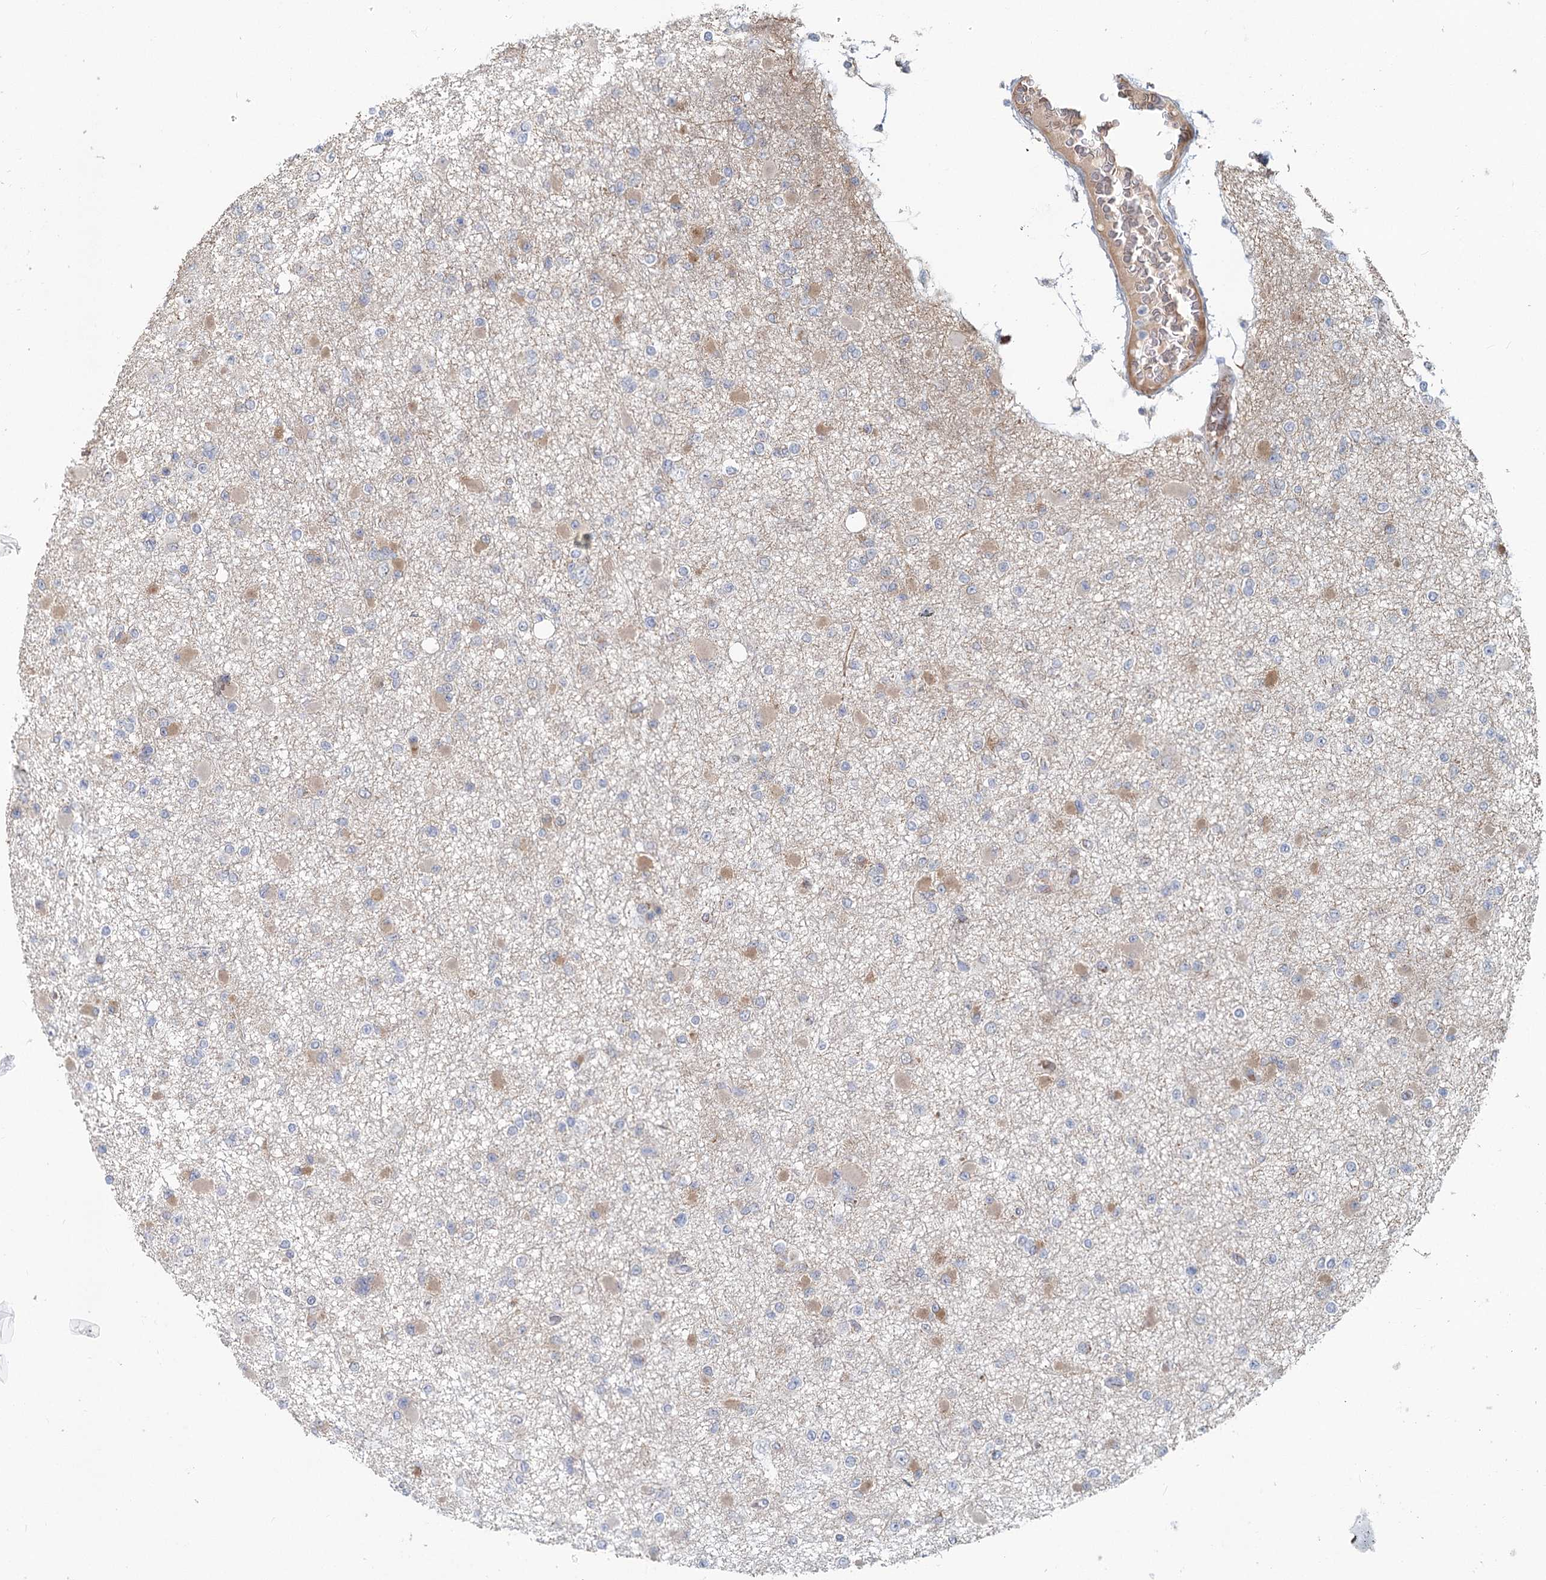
{"staining": {"intensity": "weak", "quantity": "<25%", "location": "cytoplasmic/membranous"}, "tissue": "glioma", "cell_type": "Tumor cells", "image_type": "cancer", "snomed": [{"axis": "morphology", "description": "Glioma, malignant, Low grade"}, {"axis": "topography", "description": "Brain"}], "caption": "This photomicrograph is of glioma stained with immunohistochemistry to label a protein in brown with the nuclei are counter-stained blue. There is no staining in tumor cells.", "gene": "CIB4", "patient": {"sex": "female", "age": 22}}